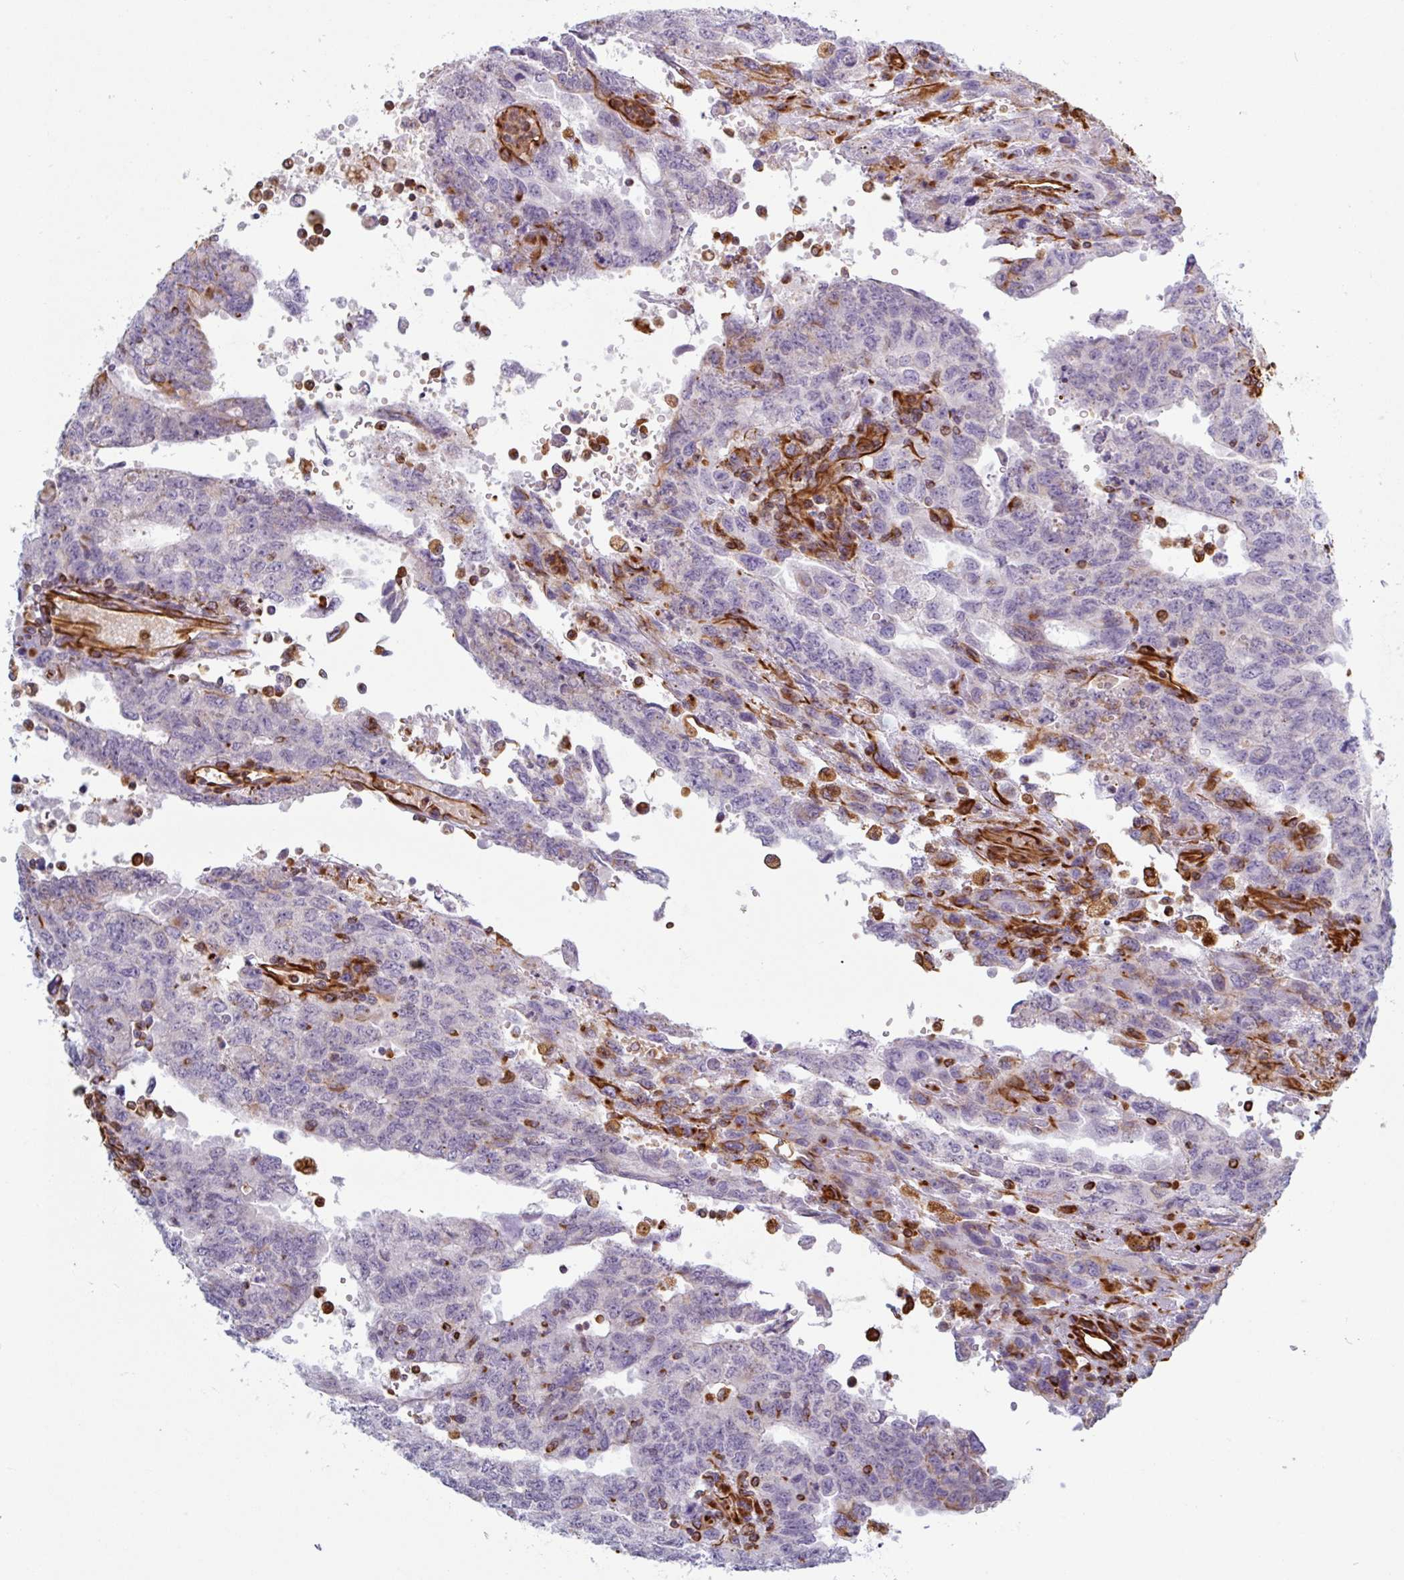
{"staining": {"intensity": "negative", "quantity": "none", "location": "none"}, "tissue": "testis cancer", "cell_type": "Tumor cells", "image_type": "cancer", "snomed": [{"axis": "morphology", "description": "Carcinoma, Embryonal, NOS"}, {"axis": "topography", "description": "Testis"}], "caption": "This is an immunohistochemistry (IHC) photomicrograph of testis cancer. There is no staining in tumor cells.", "gene": "PPFIA1", "patient": {"sex": "male", "age": 34}}